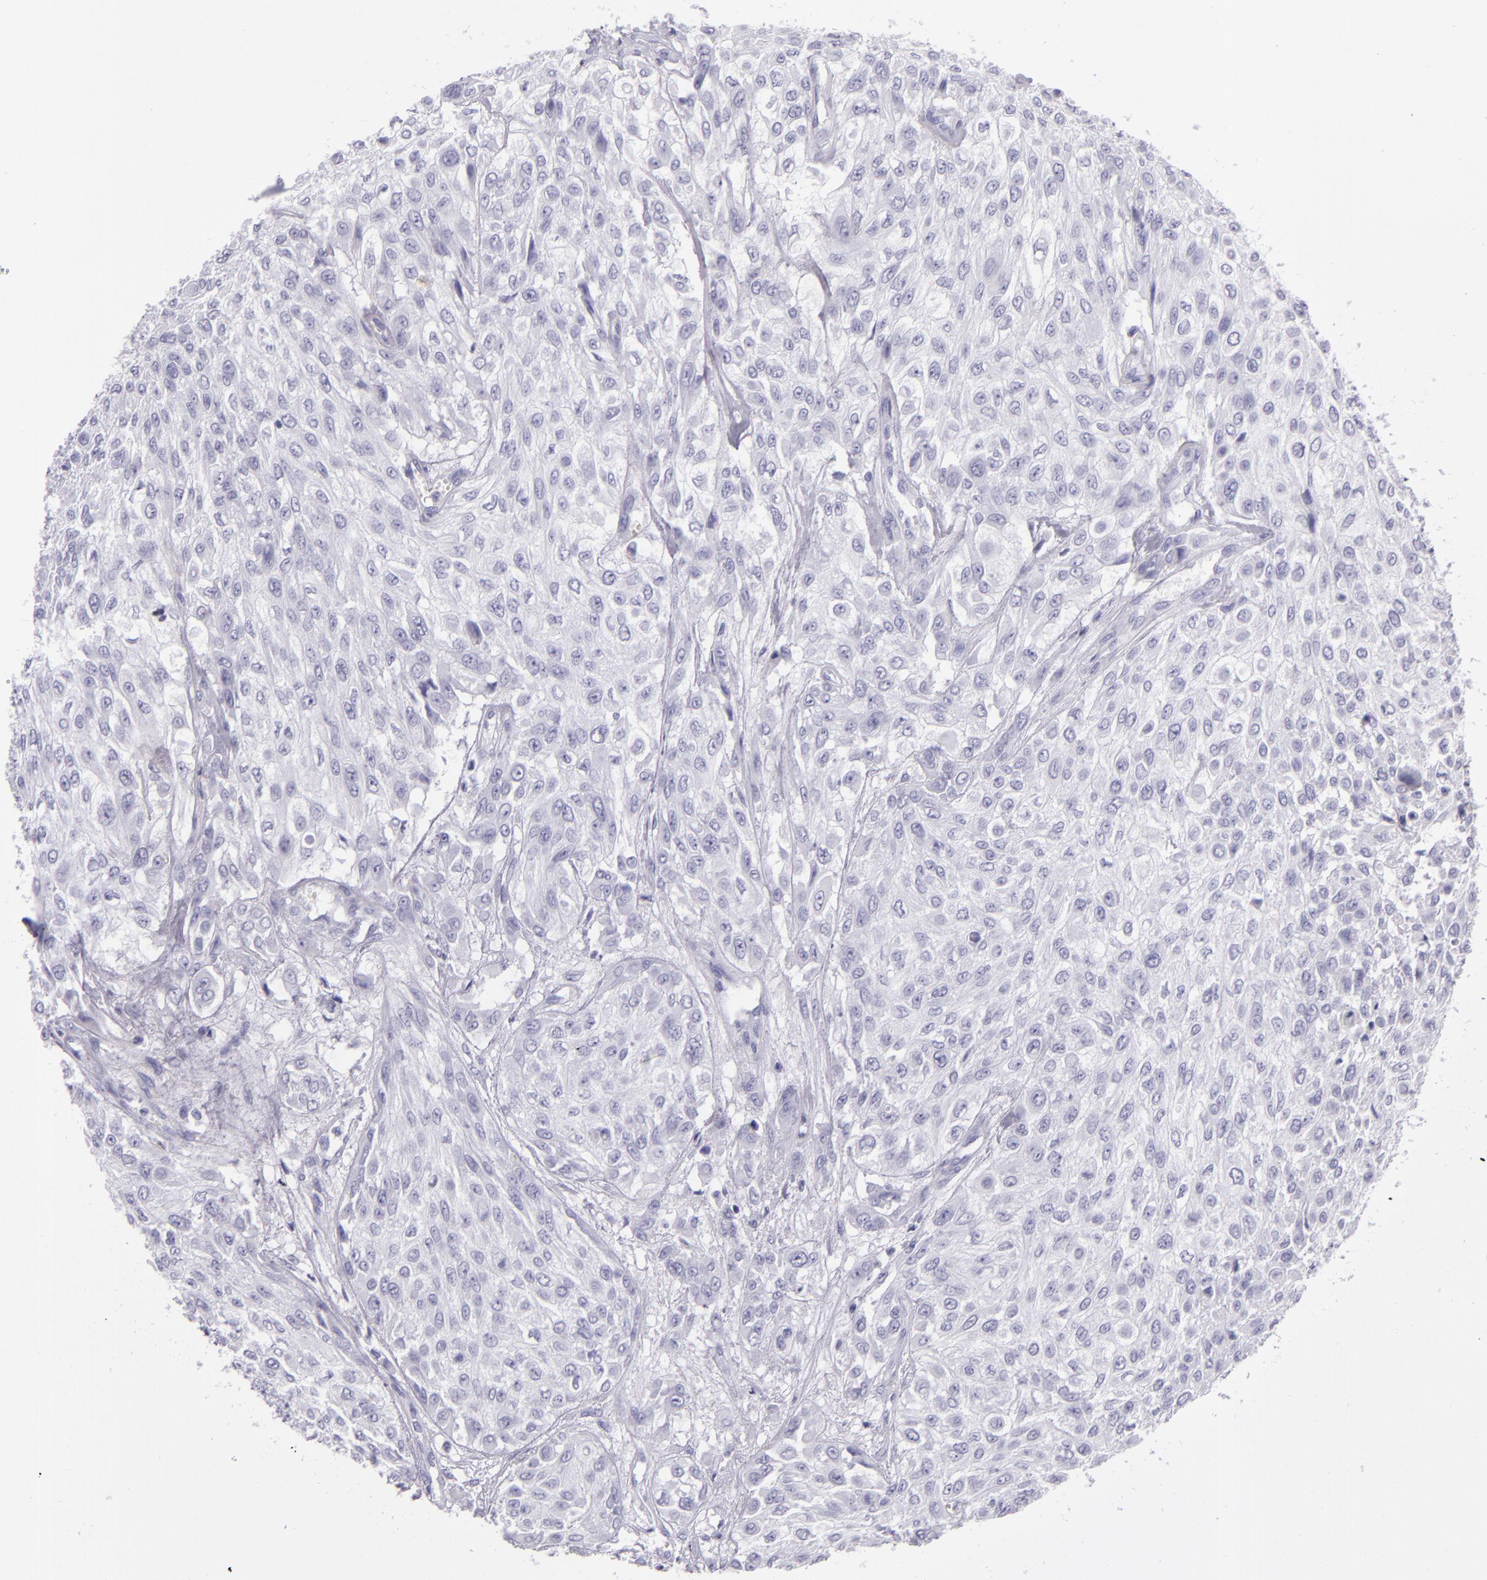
{"staining": {"intensity": "negative", "quantity": "none", "location": "none"}, "tissue": "urothelial cancer", "cell_type": "Tumor cells", "image_type": "cancer", "snomed": [{"axis": "morphology", "description": "Urothelial carcinoma, High grade"}, {"axis": "topography", "description": "Urinary bladder"}], "caption": "An image of human urothelial carcinoma (high-grade) is negative for staining in tumor cells.", "gene": "CR2", "patient": {"sex": "male", "age": 57}}